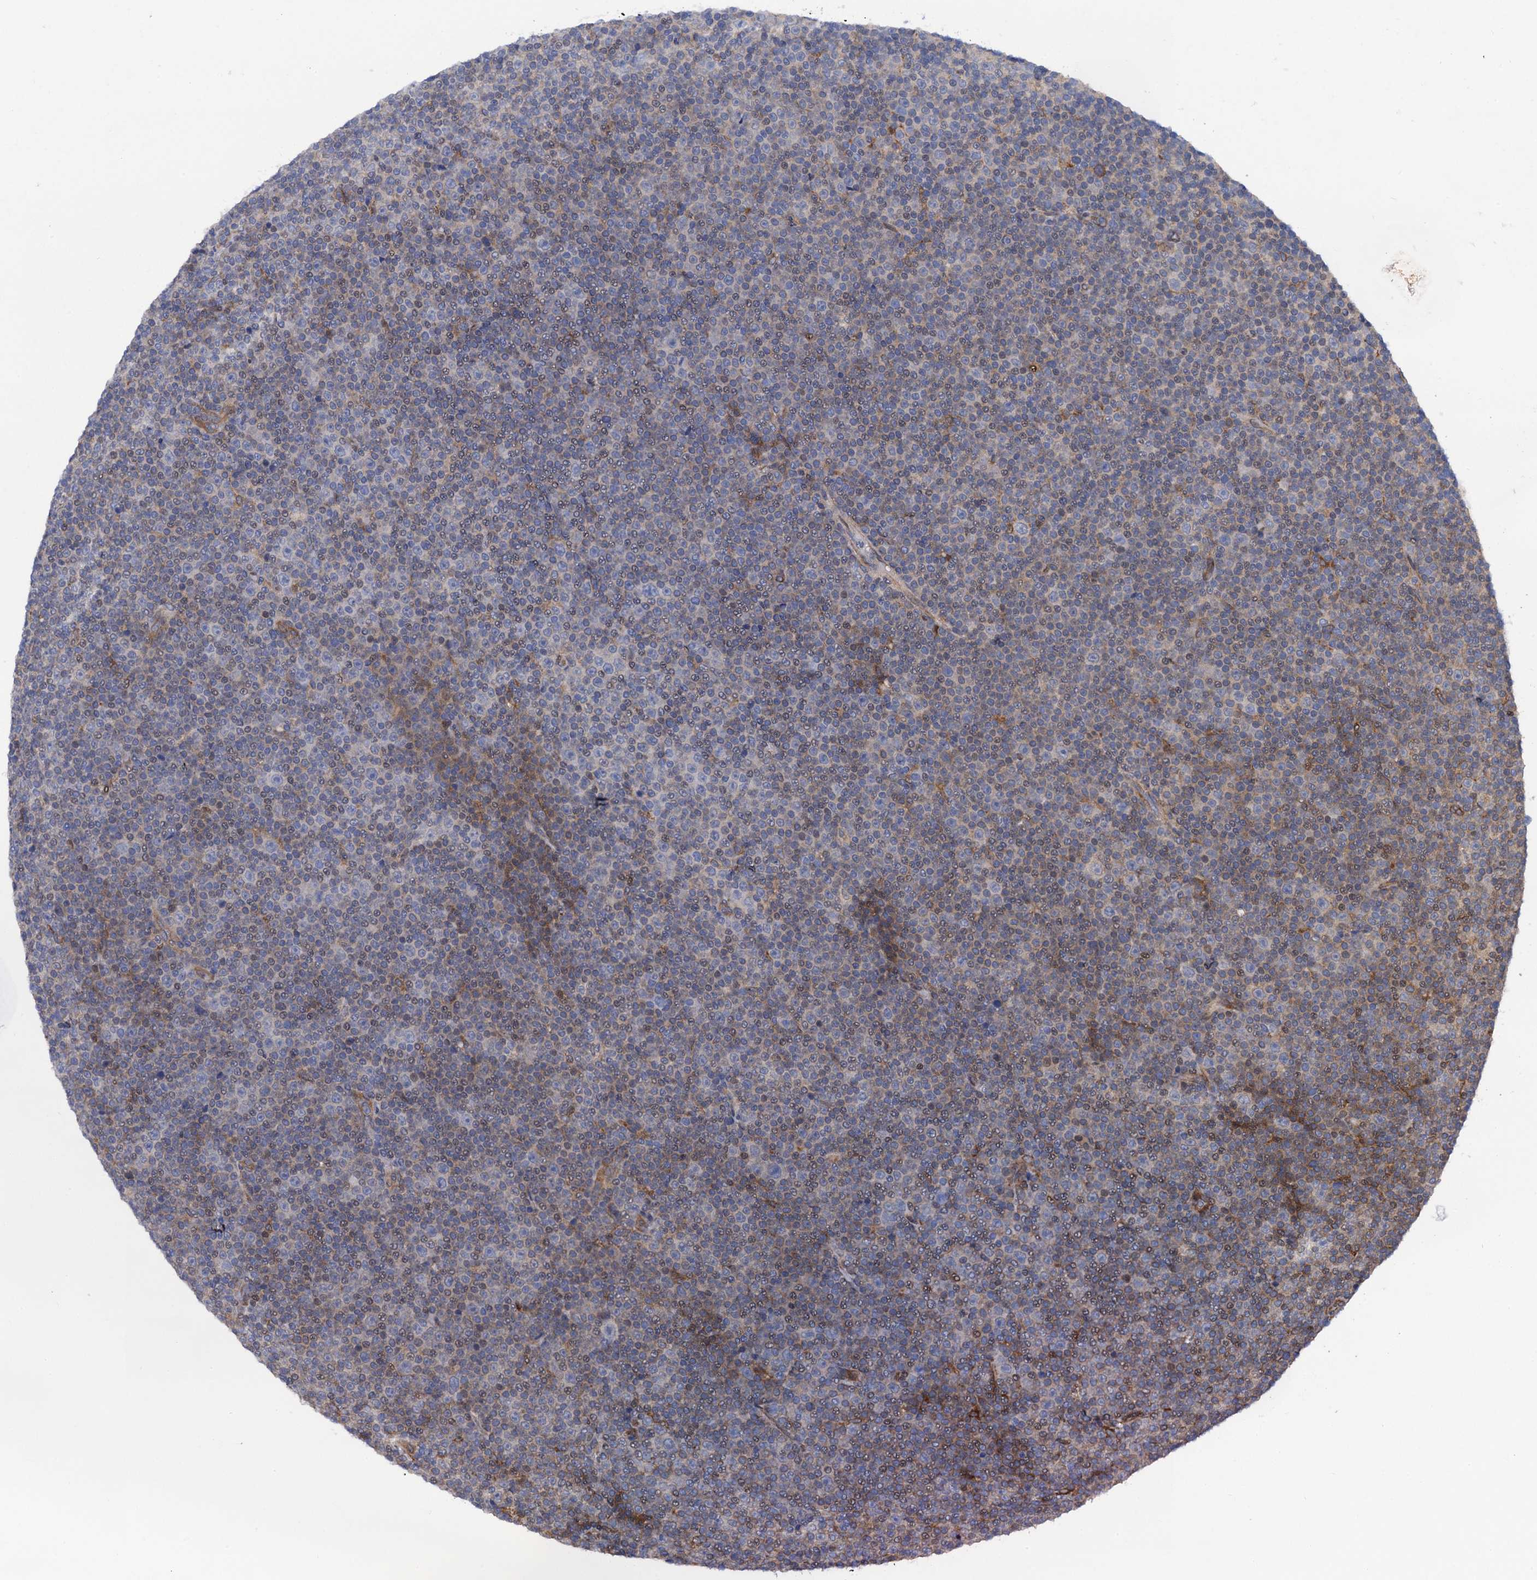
{"staining": {"intensity": "weak", "quantity": "<25%", "location": "cytoplasmic/membranous"}, "tissue": "lymphoma", "cell_type": "Tumor cells", "image_type": "cancer", "snomed": [{"axis": "morphology", "description": "Malignant lymphoma, non-Hodgkin's type, Low grade"}, {"axis": "topography", "description": "Lymph node"}], "caption": "This is an IHC histopathology image of human lymphoma. There is no expression in tumor cells.", "gene": "PGLS", "patient": {"sex": "female", "age": 67}}